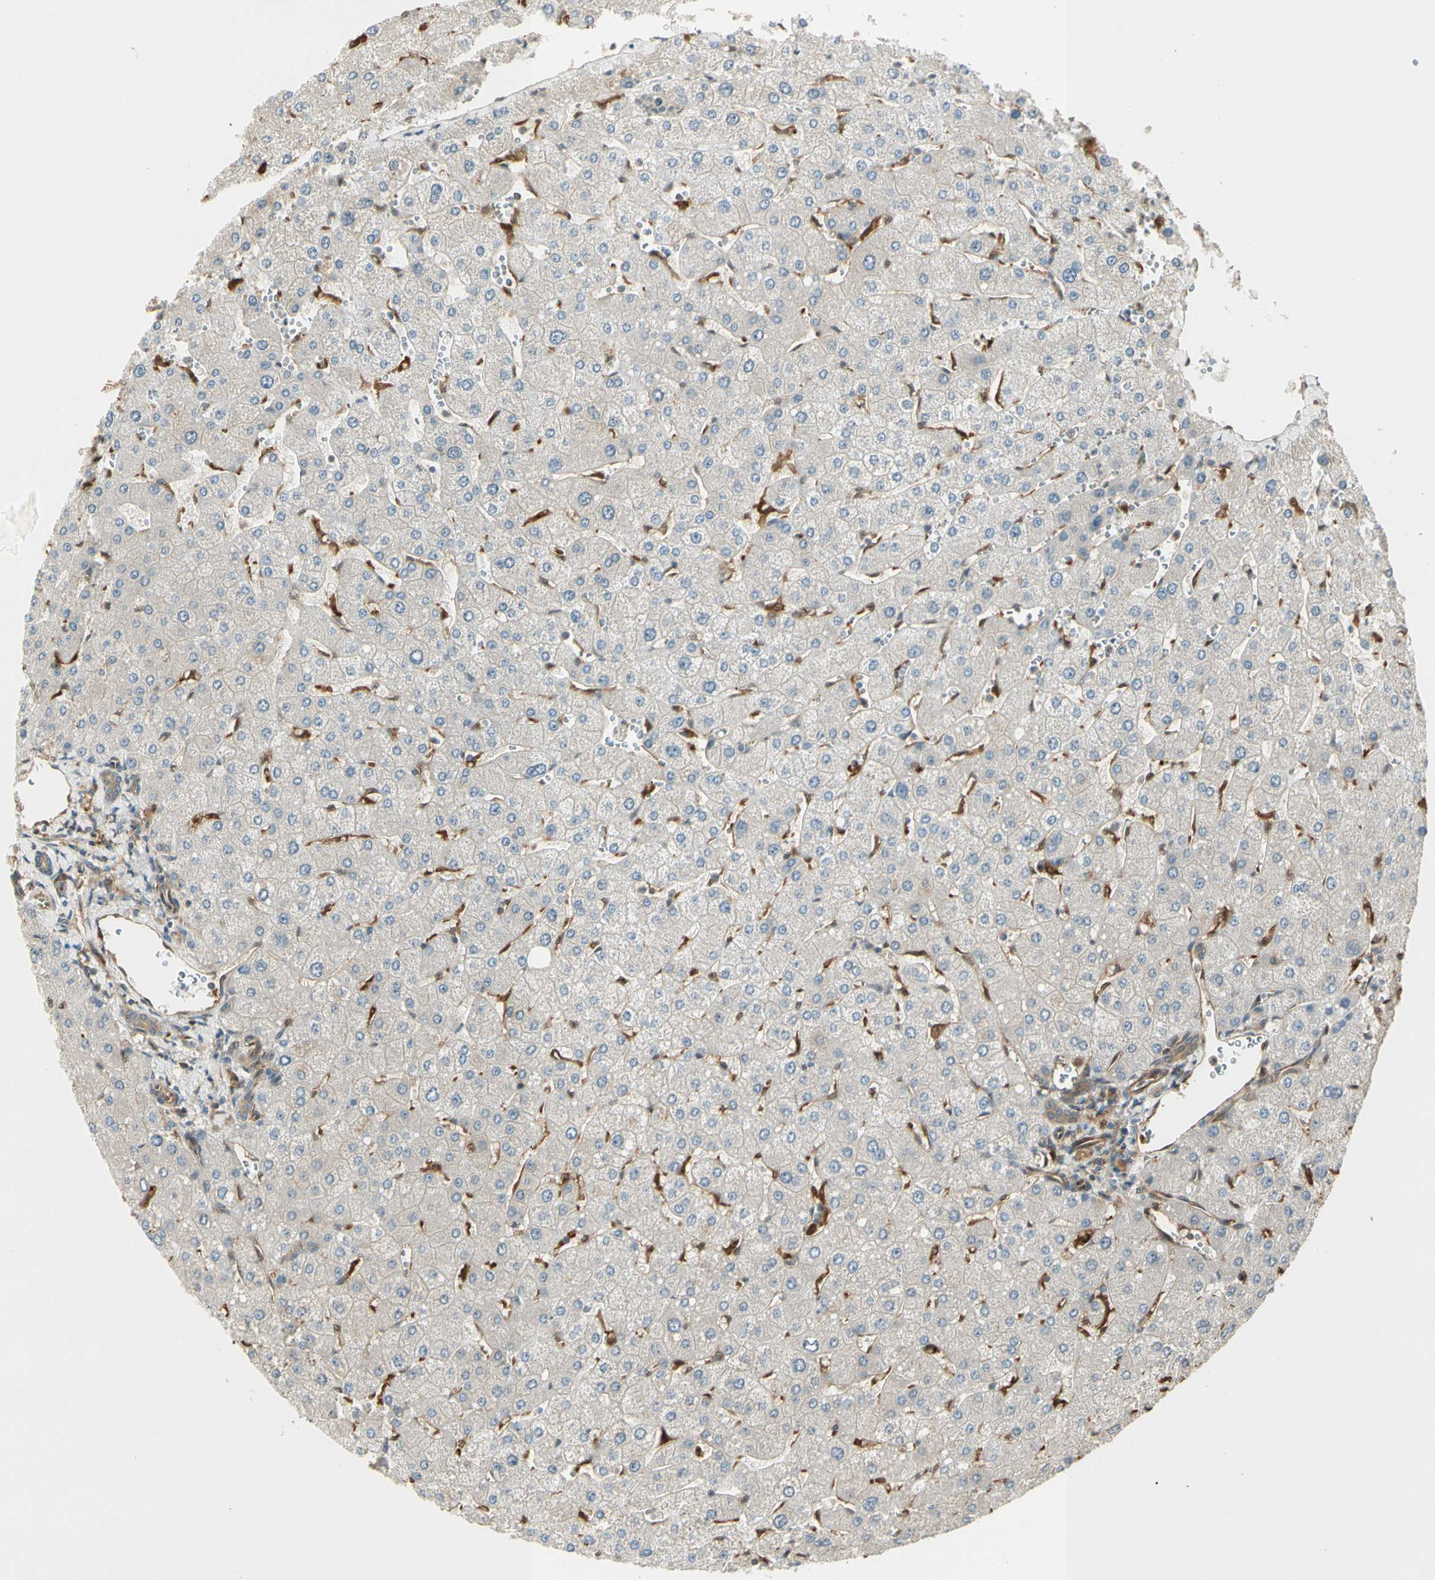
{"staining": {"intensity": "moderate", "quantity": ">75%", "location": "cytoplasmic/membranous"}, "tissue": "liver", "cell_type": "Cholangiocytes", "image_type": "normal", "snomed": [{"axis": "morphology", "description": "Normal tissue, NOS"}, {"axis": "topography", "description": "Liver"}], "caption": "High-power microscopy captured an IHC histopathology image of benign liver, revealing moderate cytoplasmic/membranous positivity in approximately >75% of cholangiocytes.", "gene": "SERPINB6", "patient": {"sex": "male", "age": 55}}